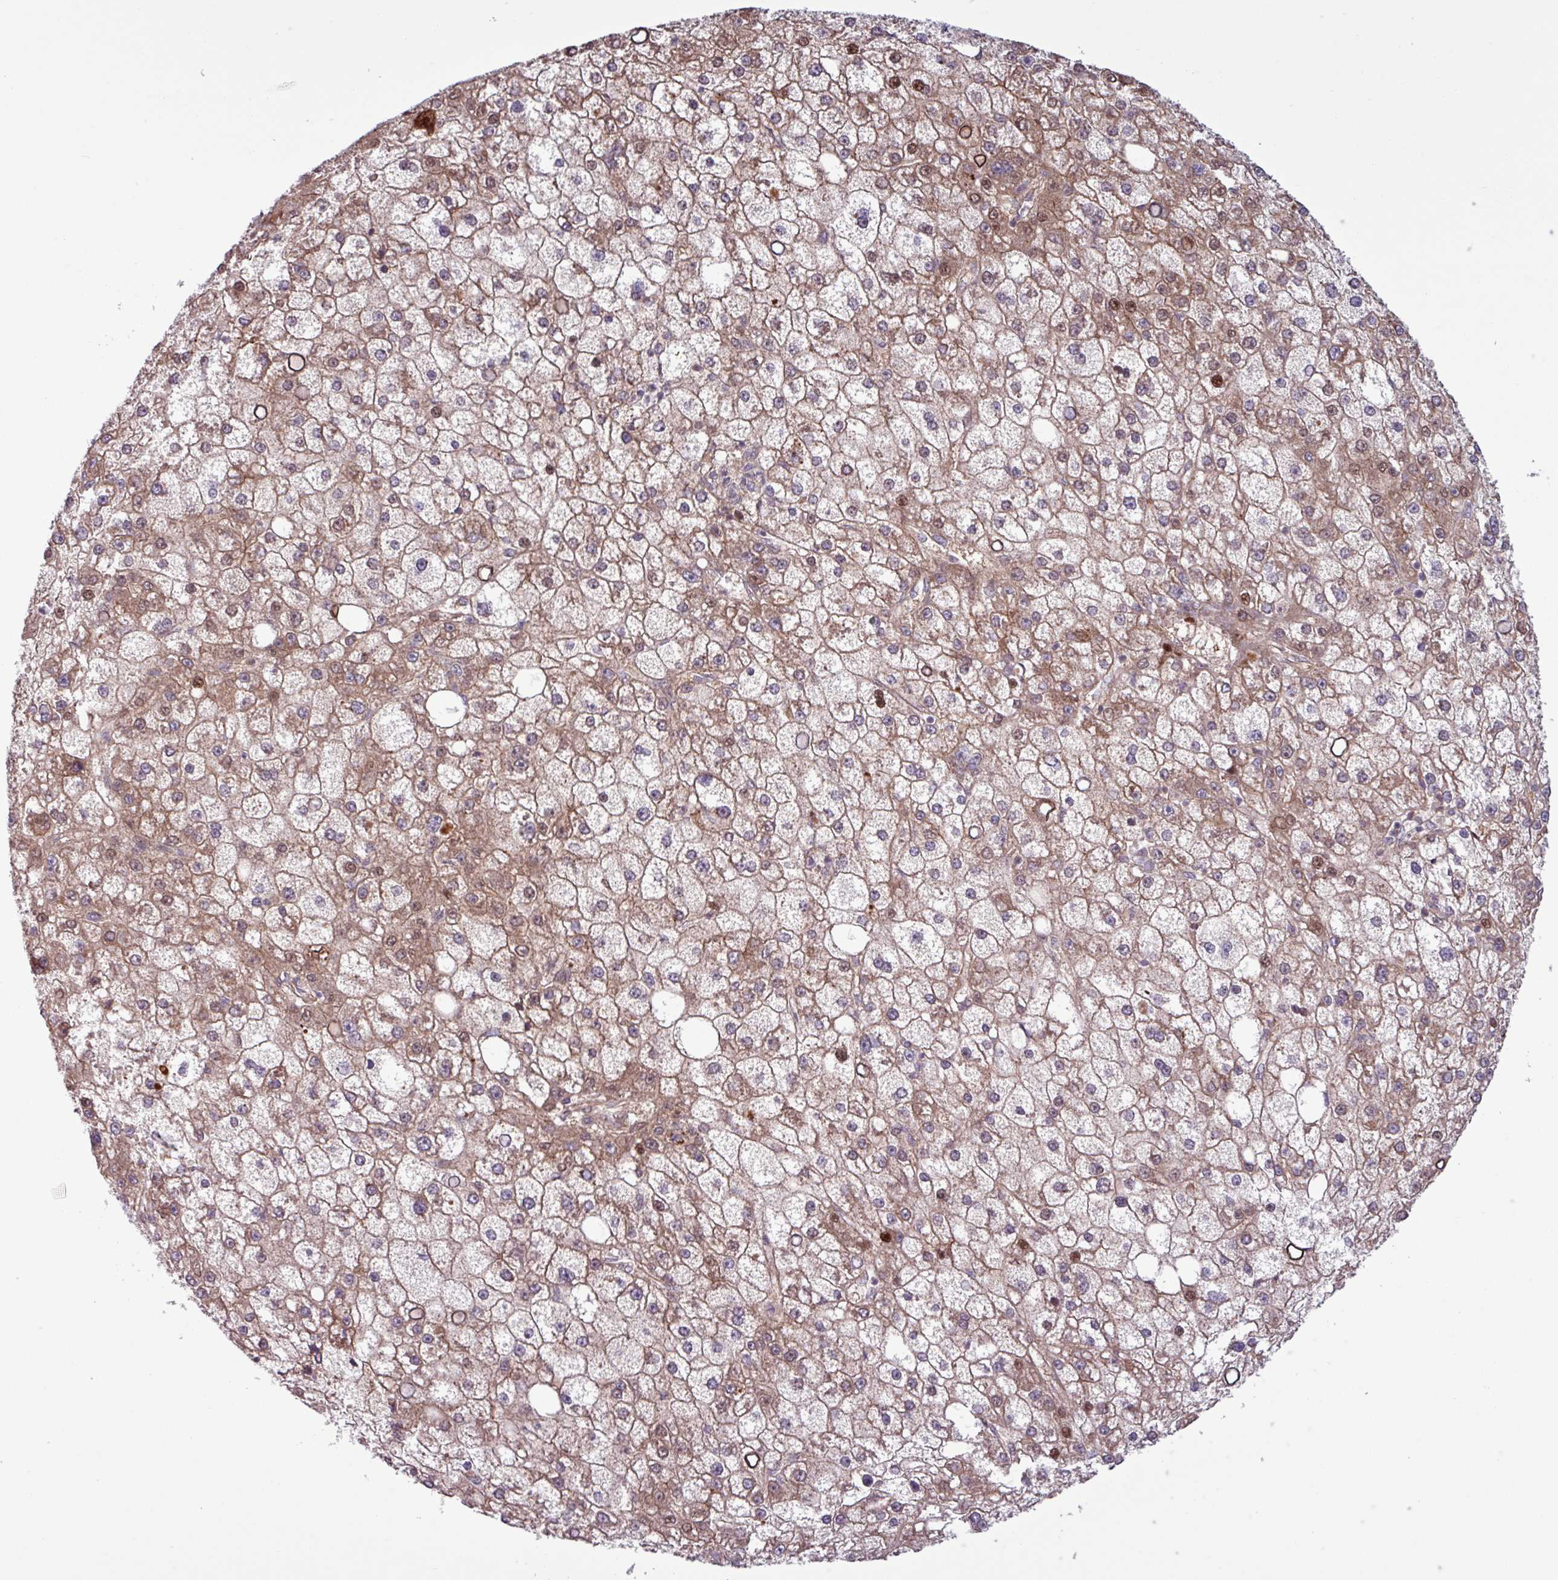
{"staining": {"intensity": "weak", "quantity": ">75%", "location": "cytoplasmic/membranous,nuclear"}, "tissue": "liver cancer", "cell_type": "Tumor cells", "image_type": "cancer", "snomed": [{"axis": "morphology", "description": "Carcinoma, Hepatocellular, NOS"}, {"axis": "topography", "description": "Liver"}], "caption": "Liver cancer (hepatocellular carcinoma) was stained to show a protein in brown. There is low levels of weak cytoplasmic/membranous and nuclear expression in approximately >75% of tumor cells.", "gene": "PDPR", "patient": {"sex": "male", "age": 67}}